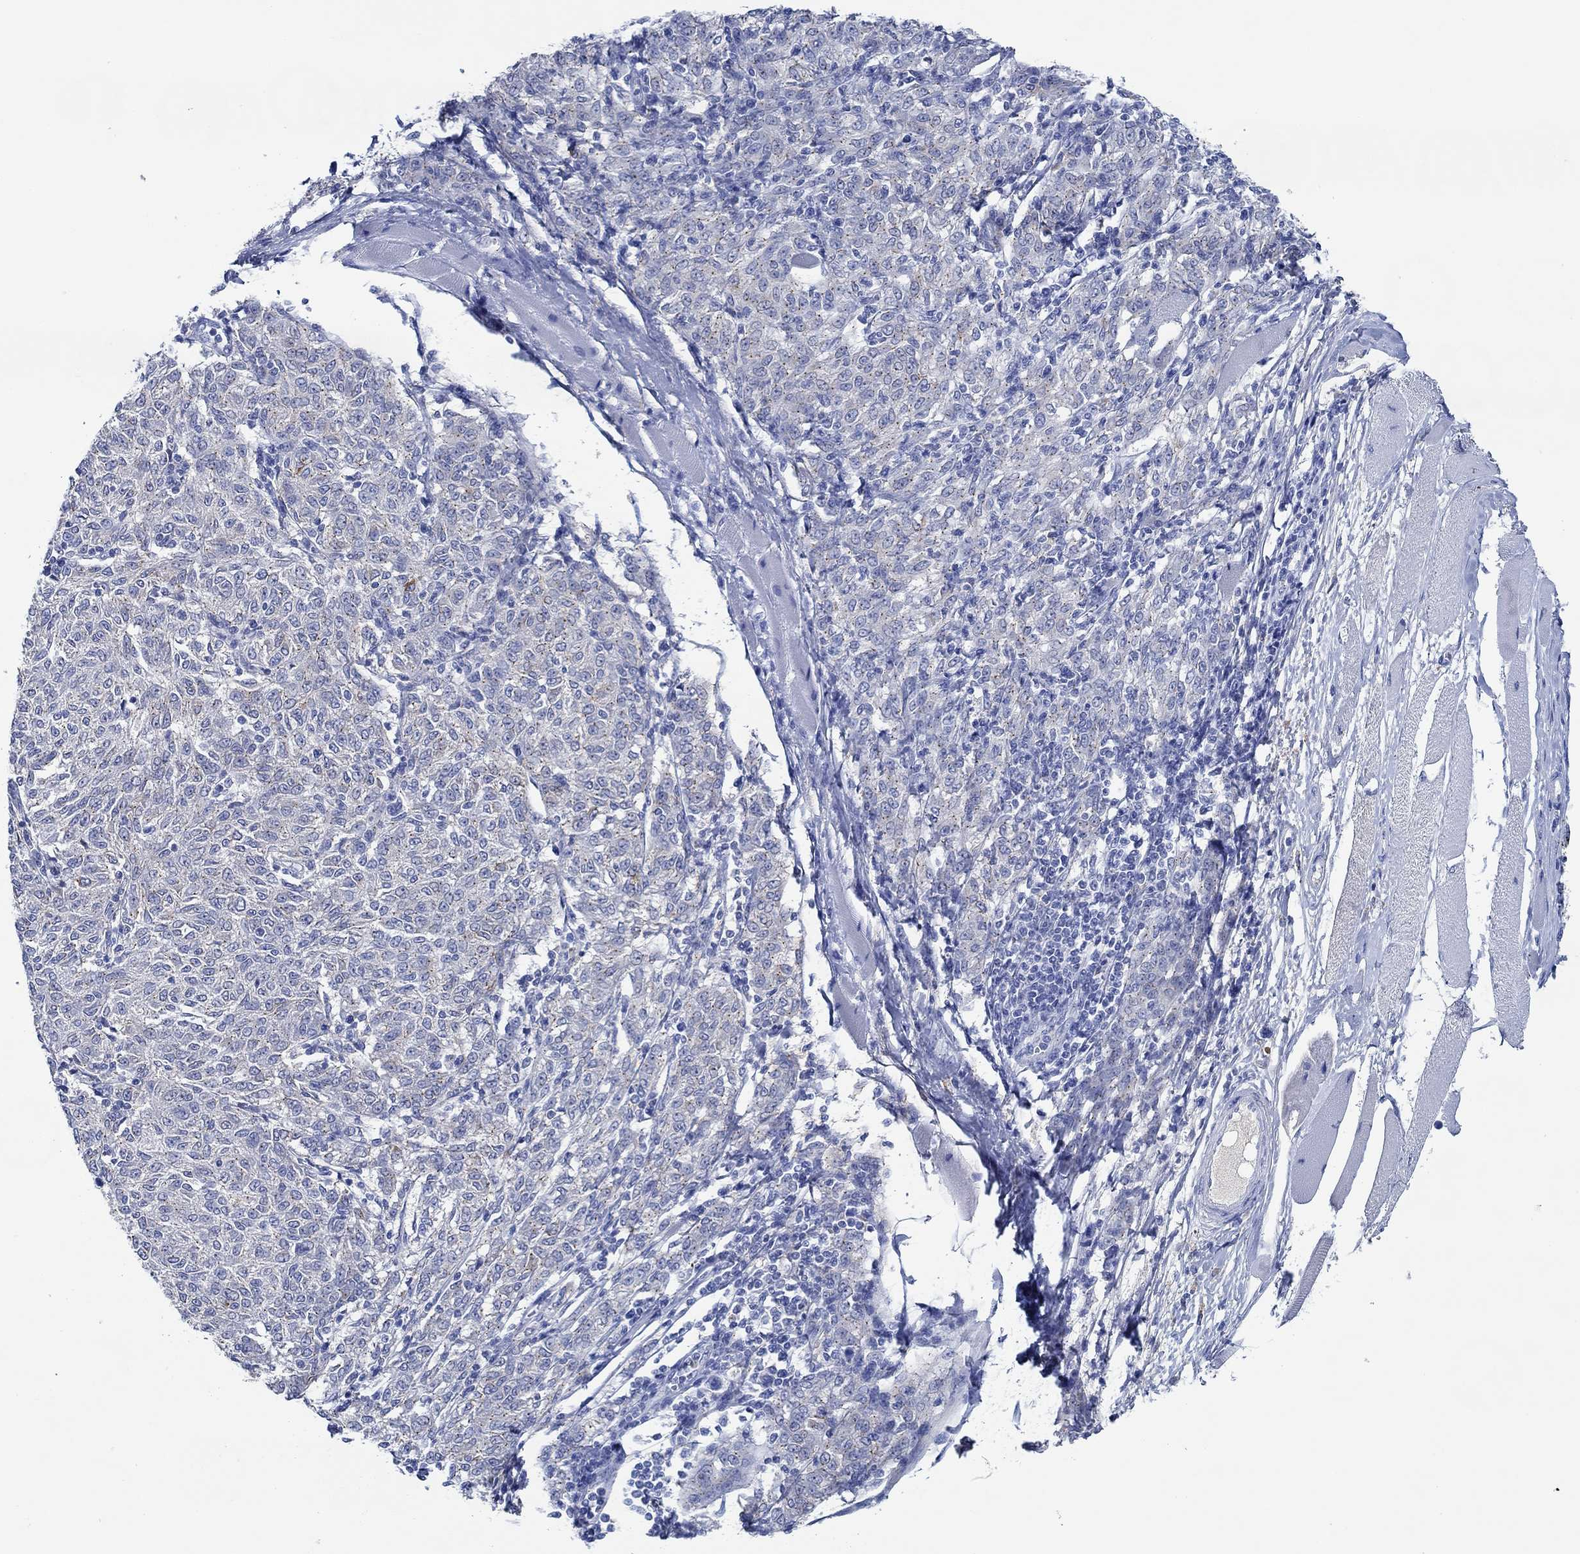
{"staining": {"intensity": "negative", "quantity": "none", "location": "none"}, "tissue": "melanoma", "cell_type": "Tumor cells", "image_type": "cancer", "snomed": [{"axis": "morphology", "description": "Malignant melanoma, NOS"}, {"axis": "topography", "description": "Skin"}], "caption": "IHC of human malignant melanoma reveals no staining in tumor cells.", "gene": "CPM", "patient": {"sex": "female", "age": 72}}